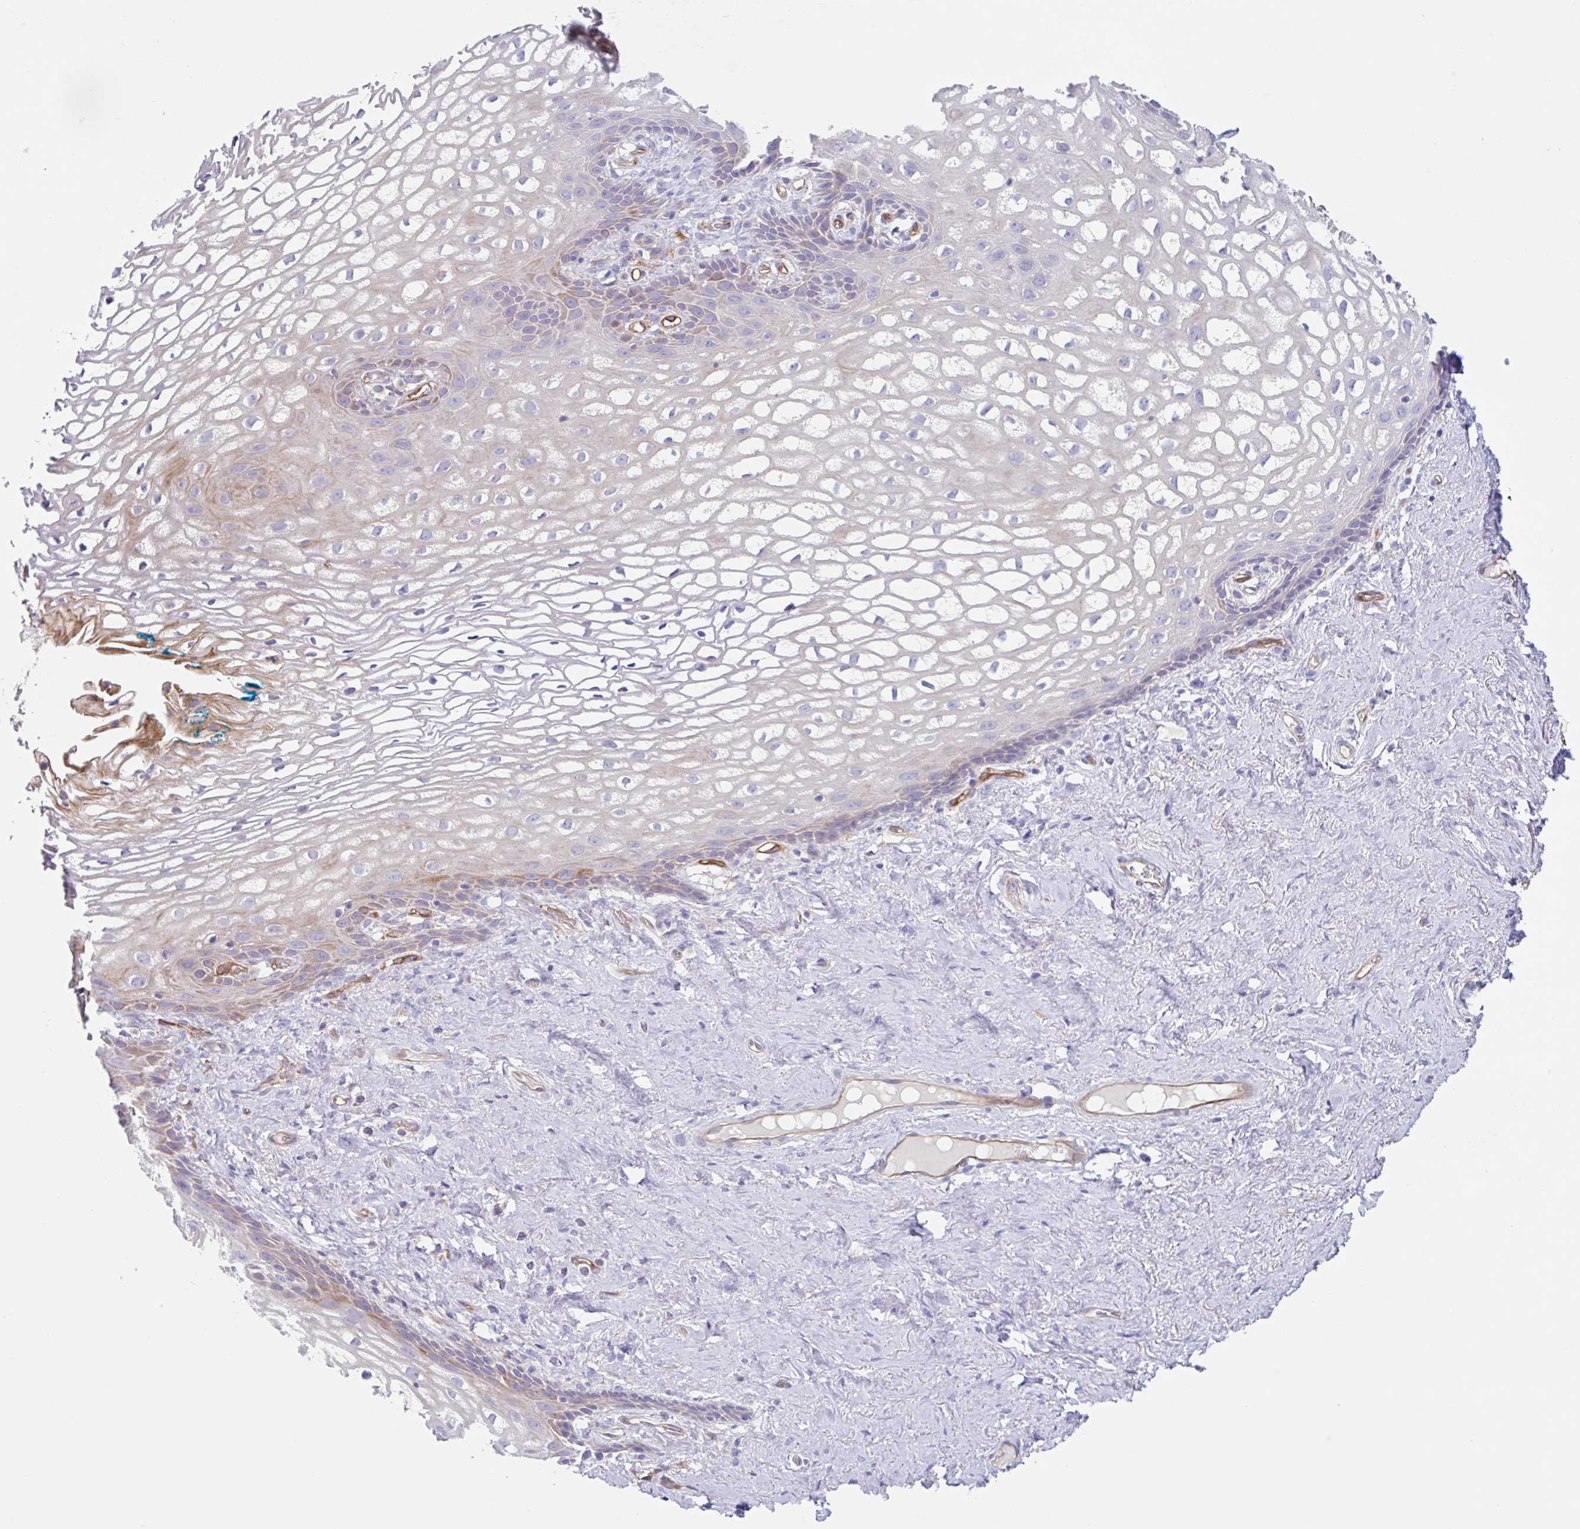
{"staining": {"intensity": "moderate", "quantity": "<25%", "location": "cytoplasmic/membranous"}, "tissue": "vagina", "cell_type": "Squamous epithelial cells", "image_type": "normal", "snomed": [{"axis": "morphology", "description": "Normal tissue, NOS"}, {"axis": "morphology", "description": "Adenocarcinoma, NOS"}, {"axis": "topography", "description": "Rectum"}, {"axis": "topography", "description": "Vagina"}, {"axis": "topography", "description": "Peripheral nerve tissue"}], "caption": "This is a histology image of IHC staining of normal vagina, which shows moderate positivity in the cytoplasmic/membranous of squamous epithelial cells.", "gene": "EHD4", "patient": {"sex": "female", "age": 71}}